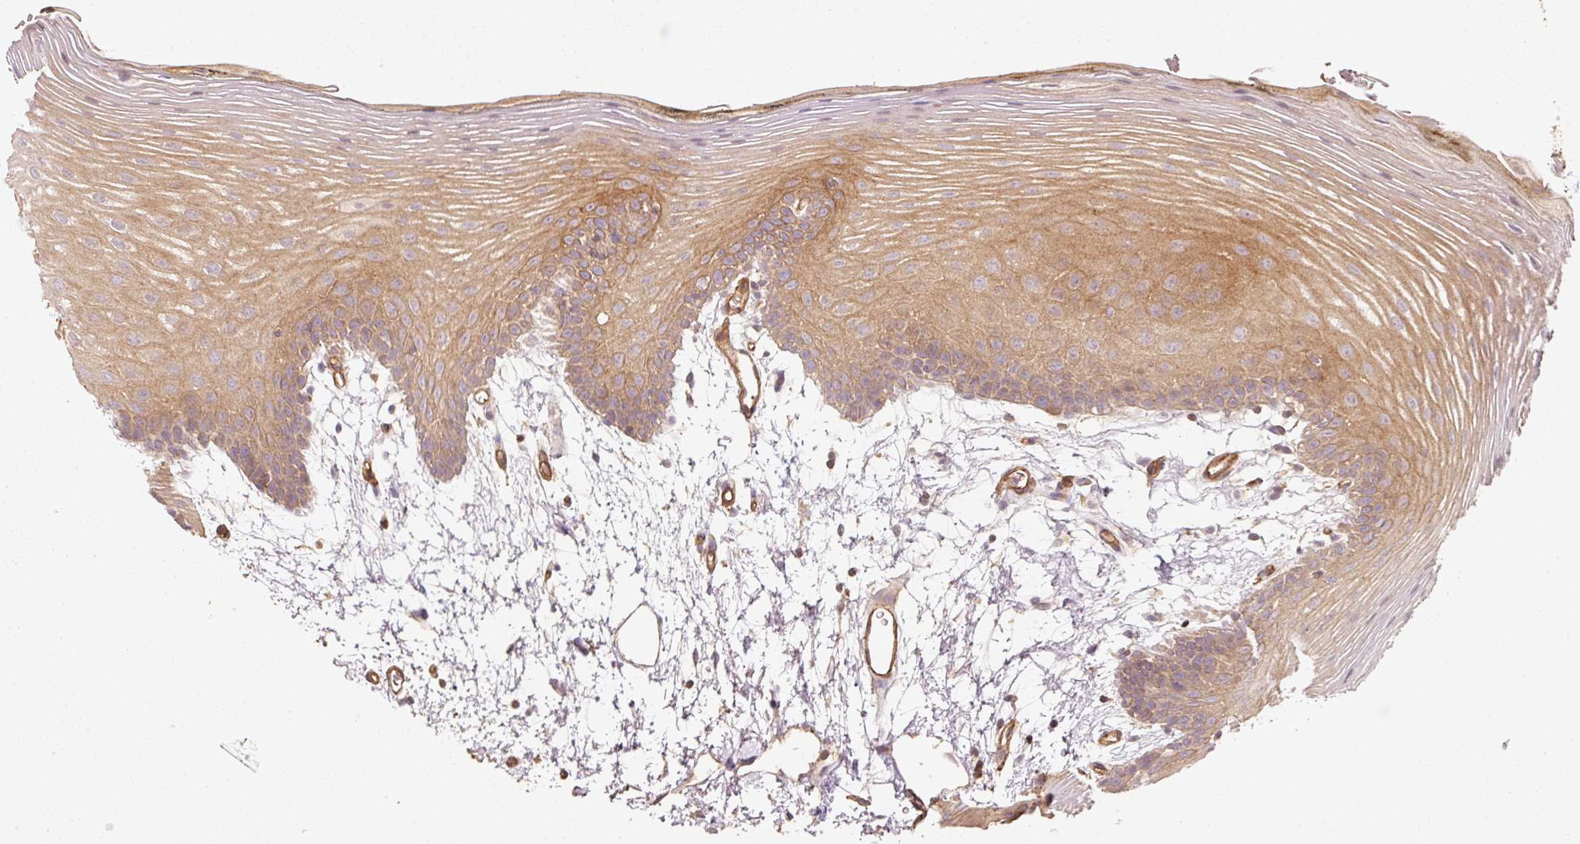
{"staining": {"intensity": "moderate", "quantity": ">75%", "location": "cytoplasmic/membranous,nuclear"}, "tissue": "oral mucosa", "cell_type": "Squamous epithelial cells", "image_type": "normal", "snomed": [{"axis": "morphology", "description": "Normal tissue, NOS"}, {"axis": "morphology", "description": "Squamous cell carcinoma, NOS"}, {"axis": "topography", "description": "Oral tissue"}, {"axis": "topography", "description": "Head-Neck"}], "caption": "Human oral mucosa stained with a brown dye reveals moderate cytoplasmic/membranous,nuclear positive positivity in about >75% of squamous epithelial cells.", "gene": "CEP95", "patient": {"sex": "female", "age": 81}}